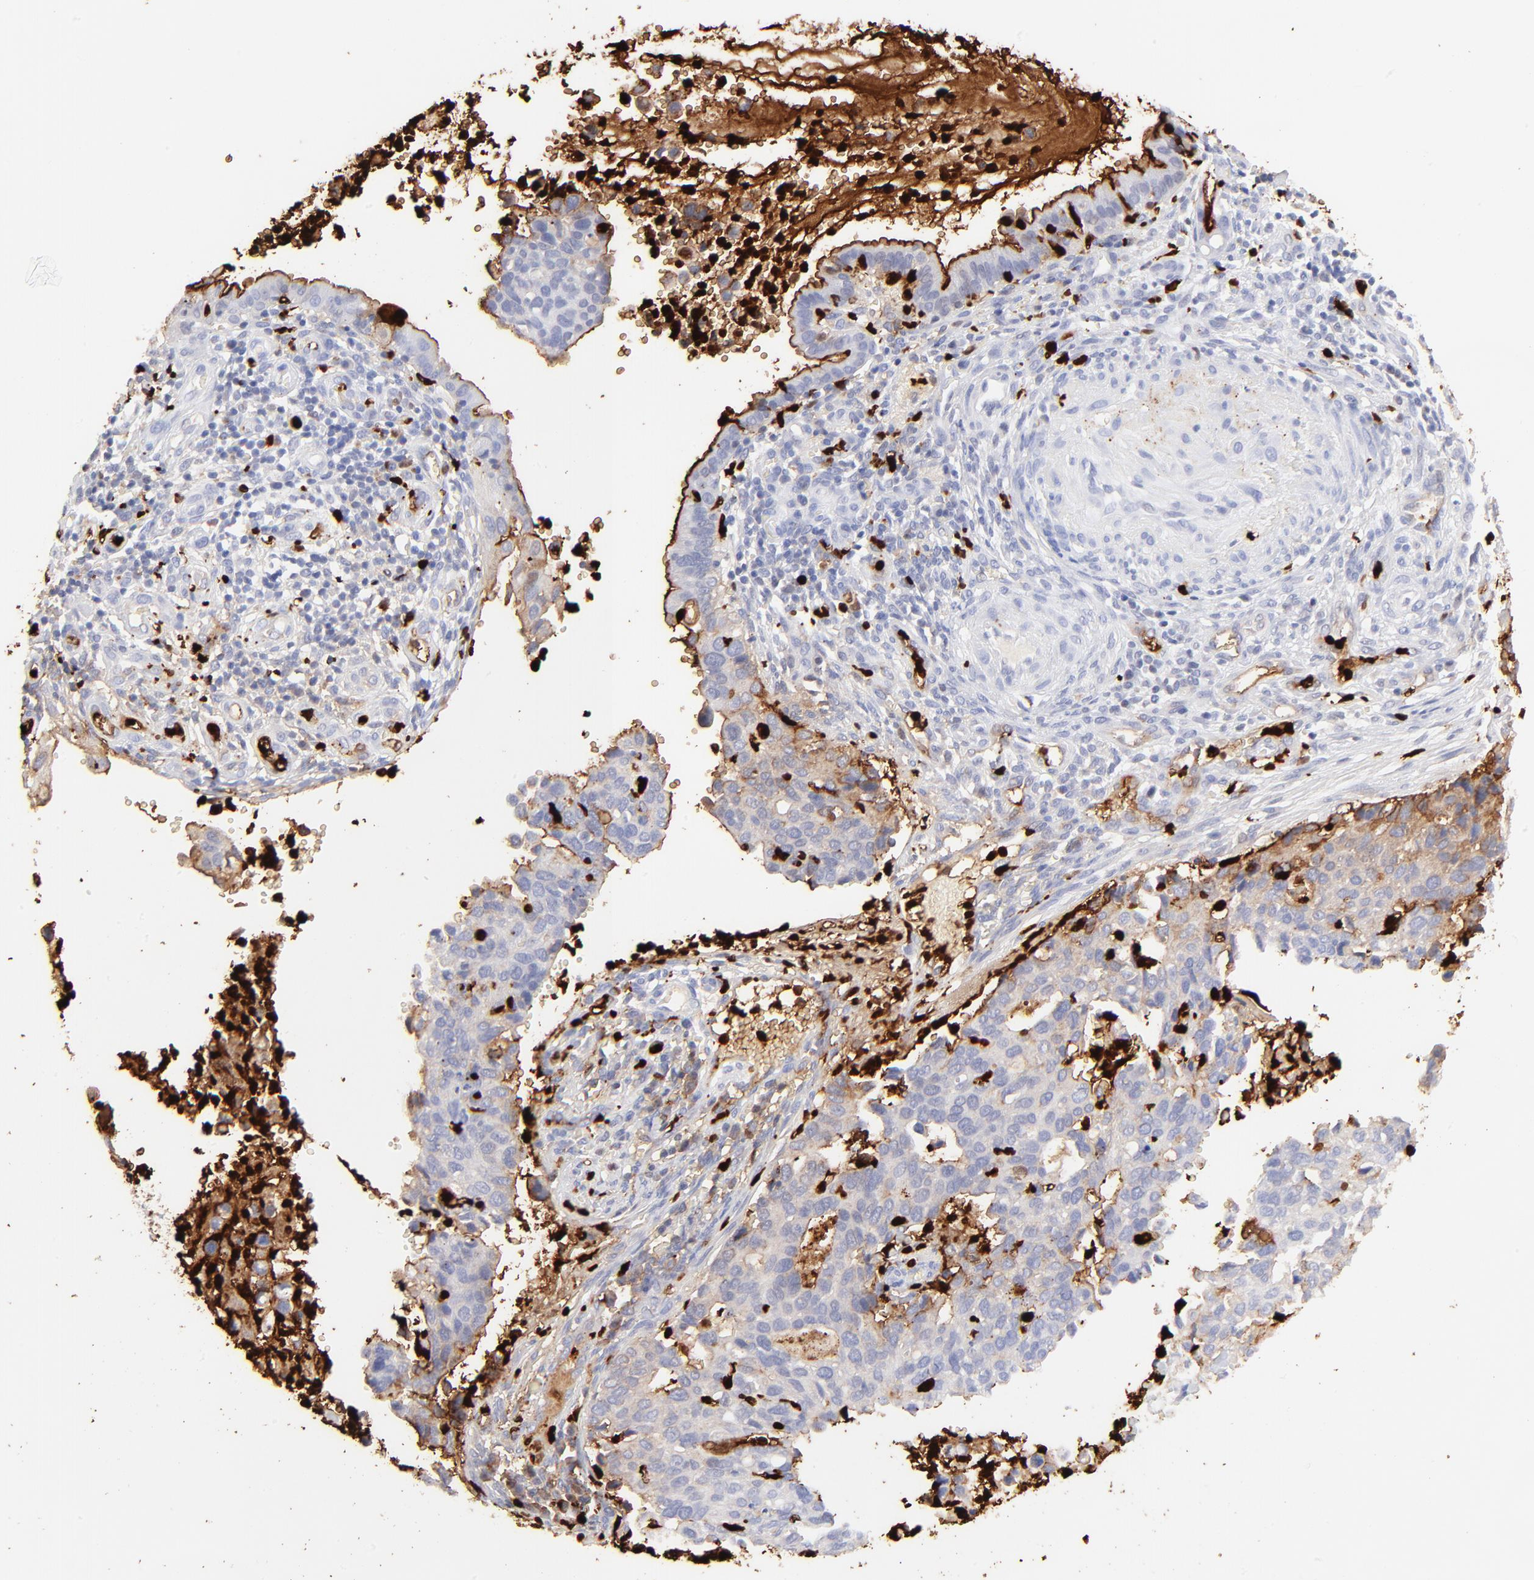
{"staining": {"intensity": "negative", "quantity": "none", "location": "none"}, "tissue": "cervical cancer", "cell_type": "Tumor cells", "image_type": "cancer", "snomed": [{"axis": "morphology", "description": "Normal tissue, NOS"}, {"axis": "morphology", "description": "Squamous cell carcinoma, NOS"}, {"axis": "topography", "description": "Cervix"}], "caption": "IHC micrograph of cervical squamous cell carcinoma stained for a protein (brown), which demonstrates no expression in tumor cells. (Stains: DAB immunohistochemistry (IHC) with hematoxylin counter stain, Microscopy: brightfield microscopy at high magnification).", "gene": "S100A12", "patient": {"sex": "female", "age": 45}}